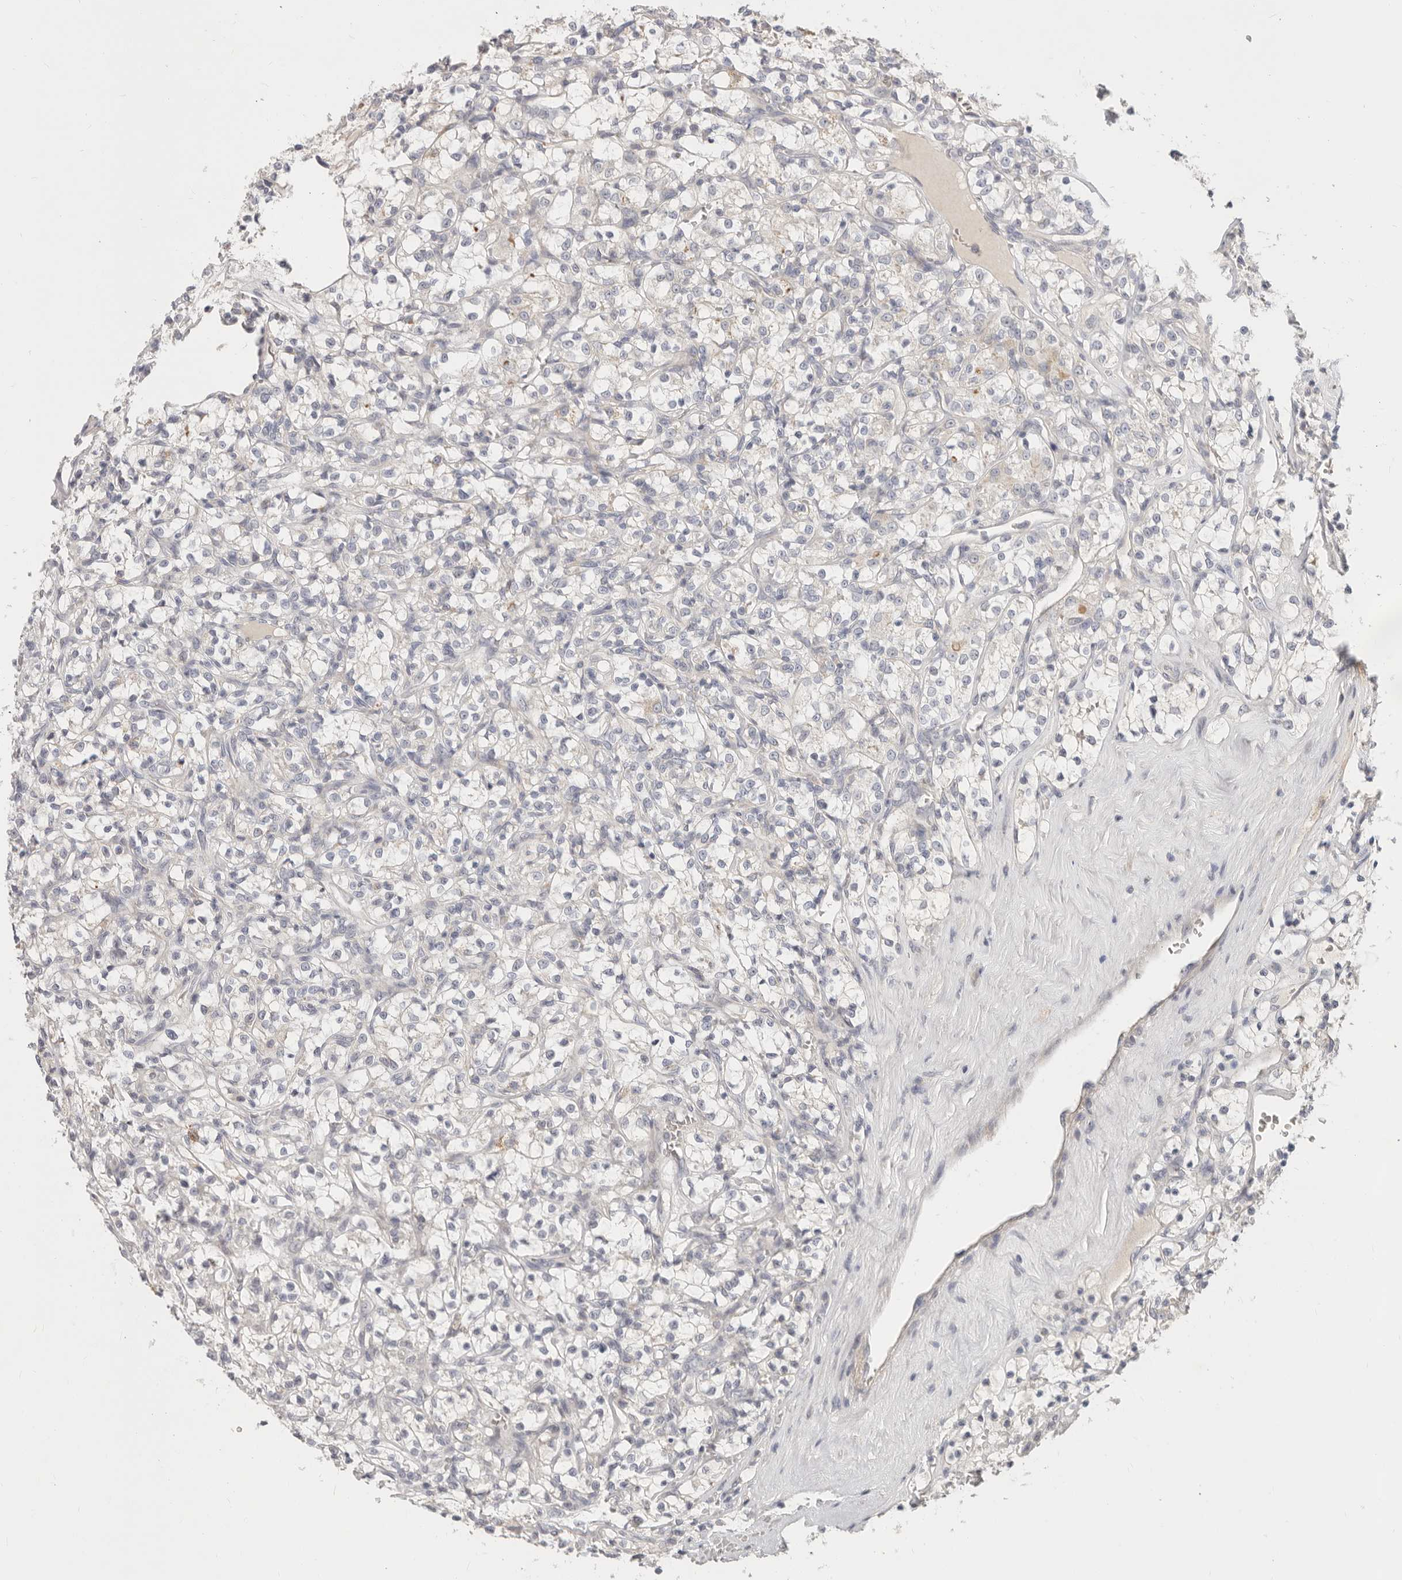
{"staining": {"intensity": "negative", "quantity": "none", "location": "none"}, "tissue": "renal cancer", "cell_type": "Tumor cells", "image_type": "cancer", "snomed": [{"axis": "morphology", "description": "Adenocarcinoma, NOS"}, {"axis": "topography", "description": "Kidney"}], "caption": "Tumor cells show no significant positivity in renal adenocarcinoma.", "gene": "TFB2M", "patient": {"sex": "female", "age": 69}}